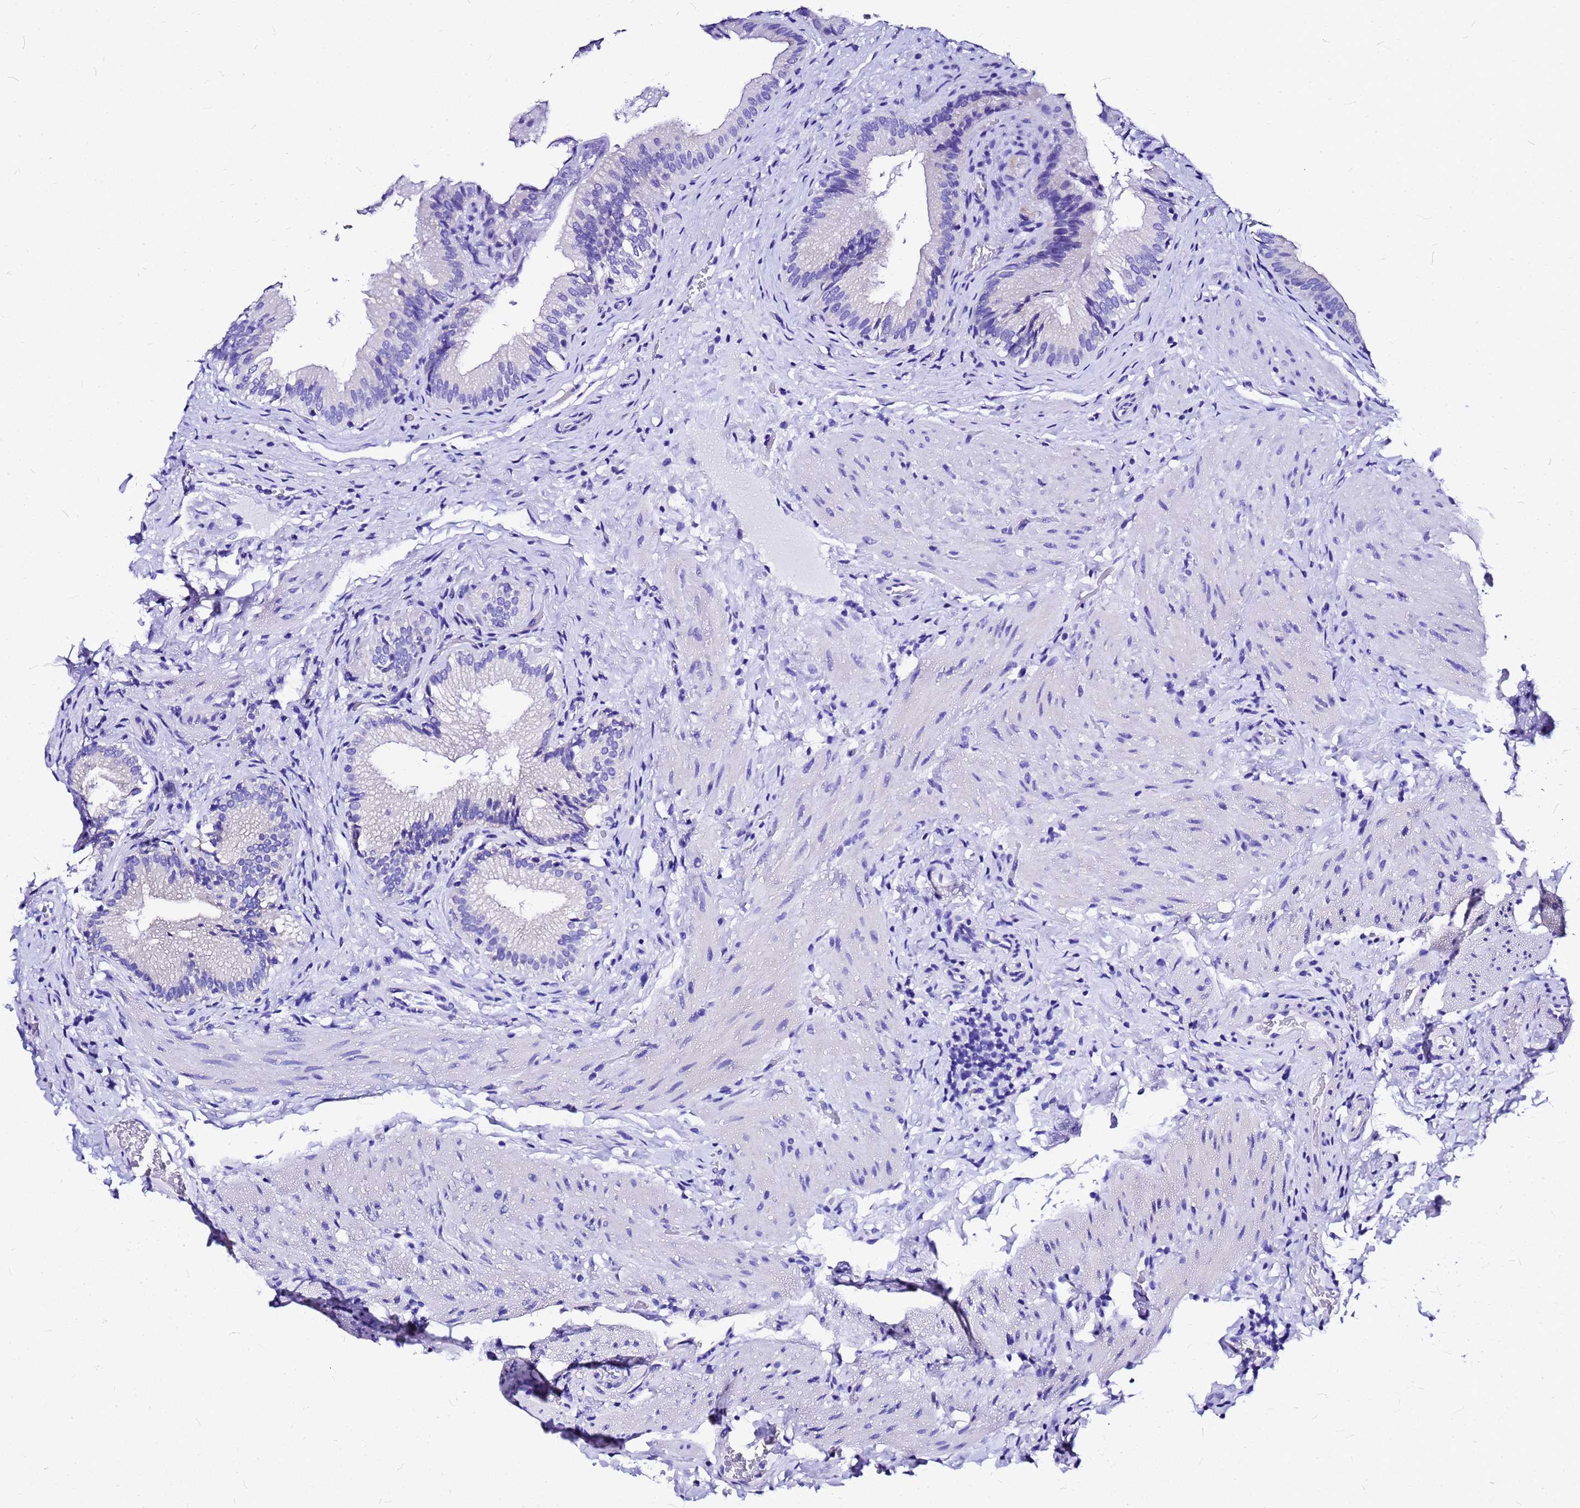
{"staining": {"intensity": "negative", "quantity": "none", "location": "none"}, "tissue": "gallbladder", "cell_type": "Glandular cells", "image_type": "normal", "snomed": [{"axis": "morphology", "description": "Normal tissue, NOS"}, {"axis": "topography", "description": "Gallbladder"}], "caption": "High magnification brightfield microscopy of unremarkable gallbladder stained with DAB (brown) and counterstained with hematoxylin (blue): glandular cells show no significant positivity. (IHC, brightfield microscopy, high magnification).", "gene": "HERC4", "patient": {"sex": "female", "age": 30}}